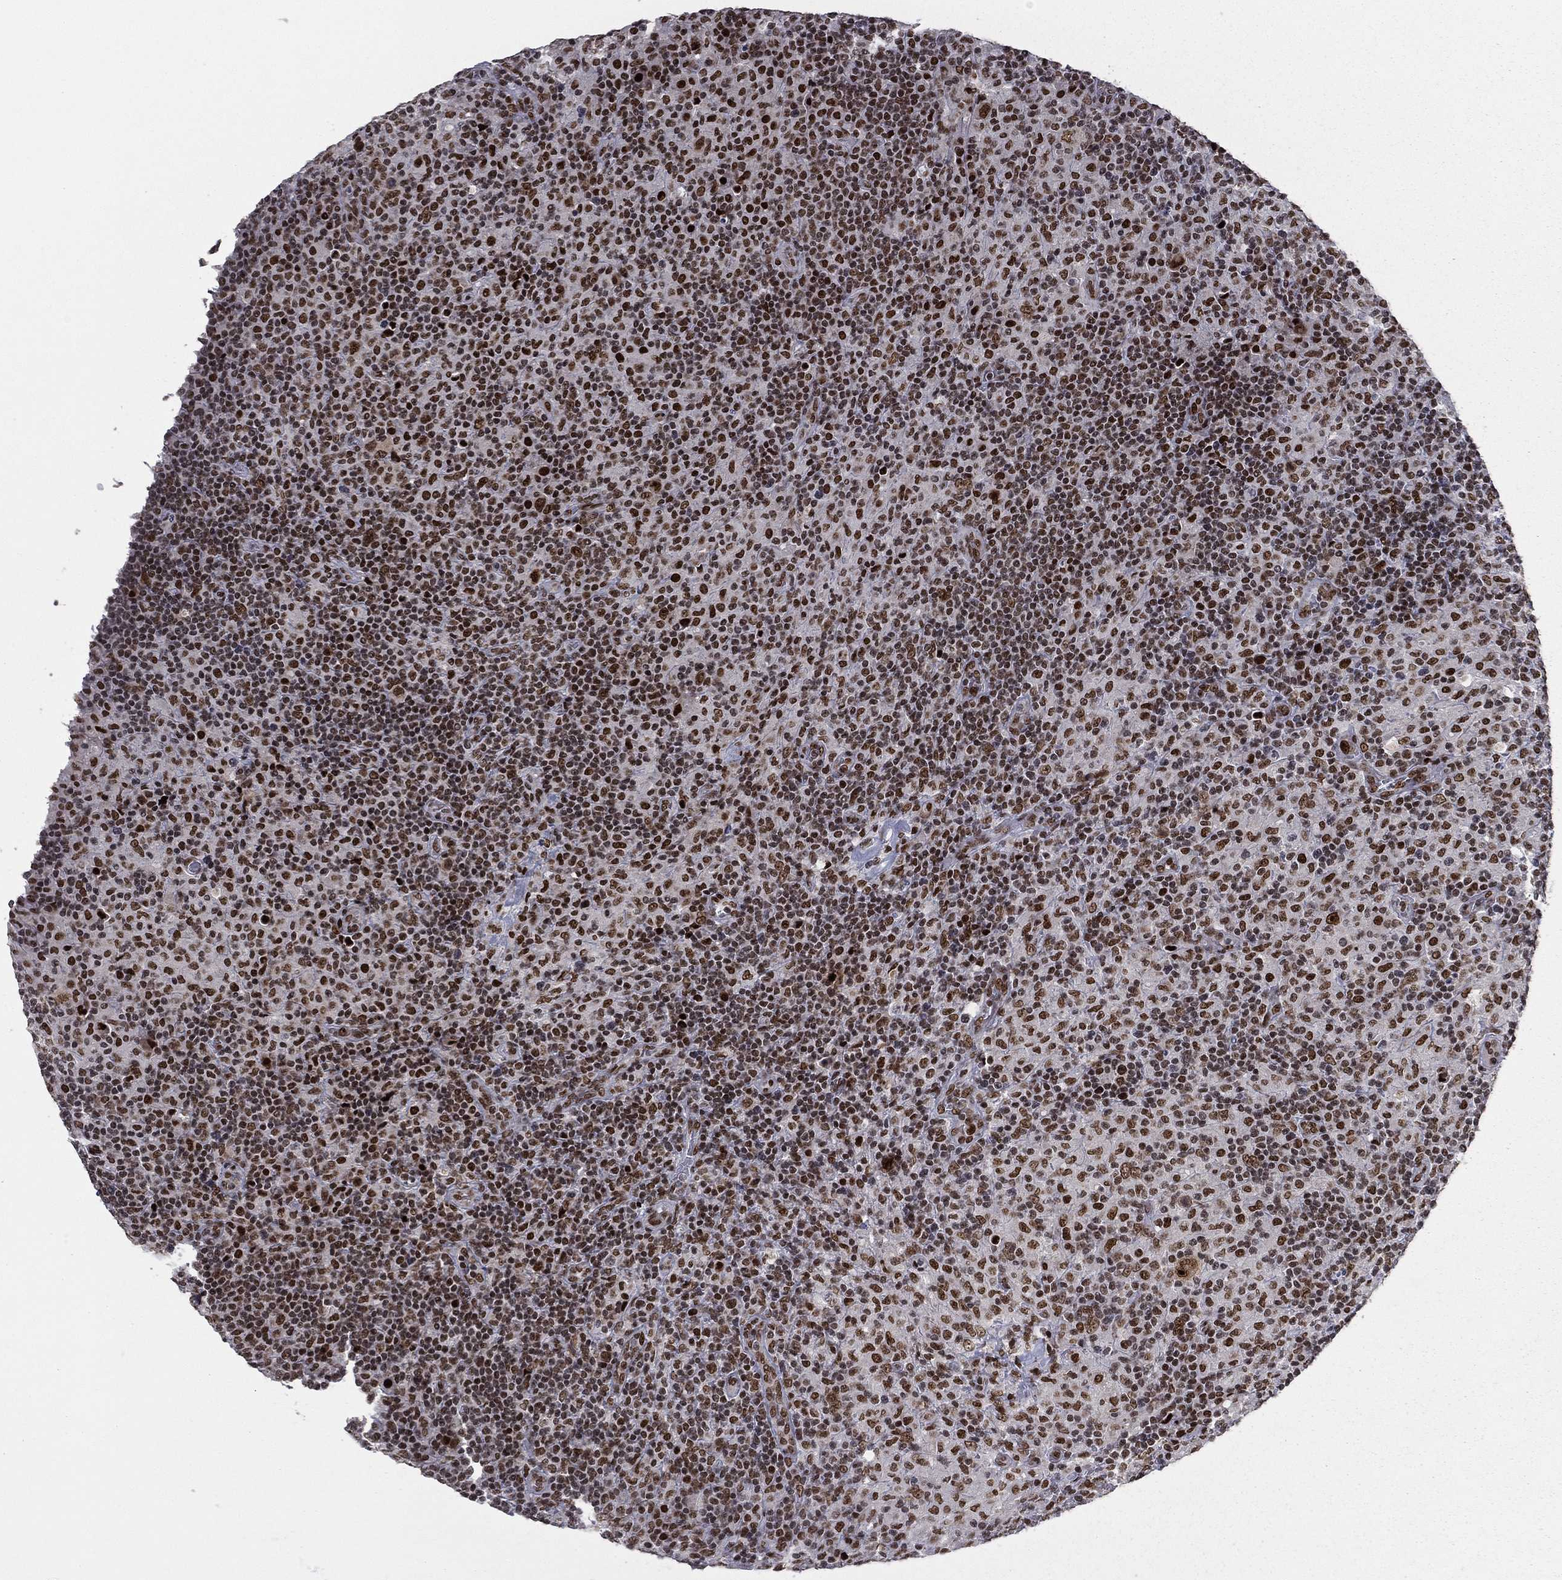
{"staining": {"intensity": "strong", "quantity": ">75%", "location": "nuclear"}, "tissue": "lymphoma", "cell_type": "Tumor cells", "image_type": "cancer", "snomed": [{"axis": "morphology", "description": "Hodgkin's disease, NOS"}, {"axis": "topography", "description": "Lymph node"}], "caption": "Protein staining displays strong nuclear expression in approximately >75% of tumor cells in Hodgkin's disease. (brown staining indicates protein expression, while blue staining denotes nuclei).", "gene": "RTF1", "patient": {"sex": "male", "age": 70}}